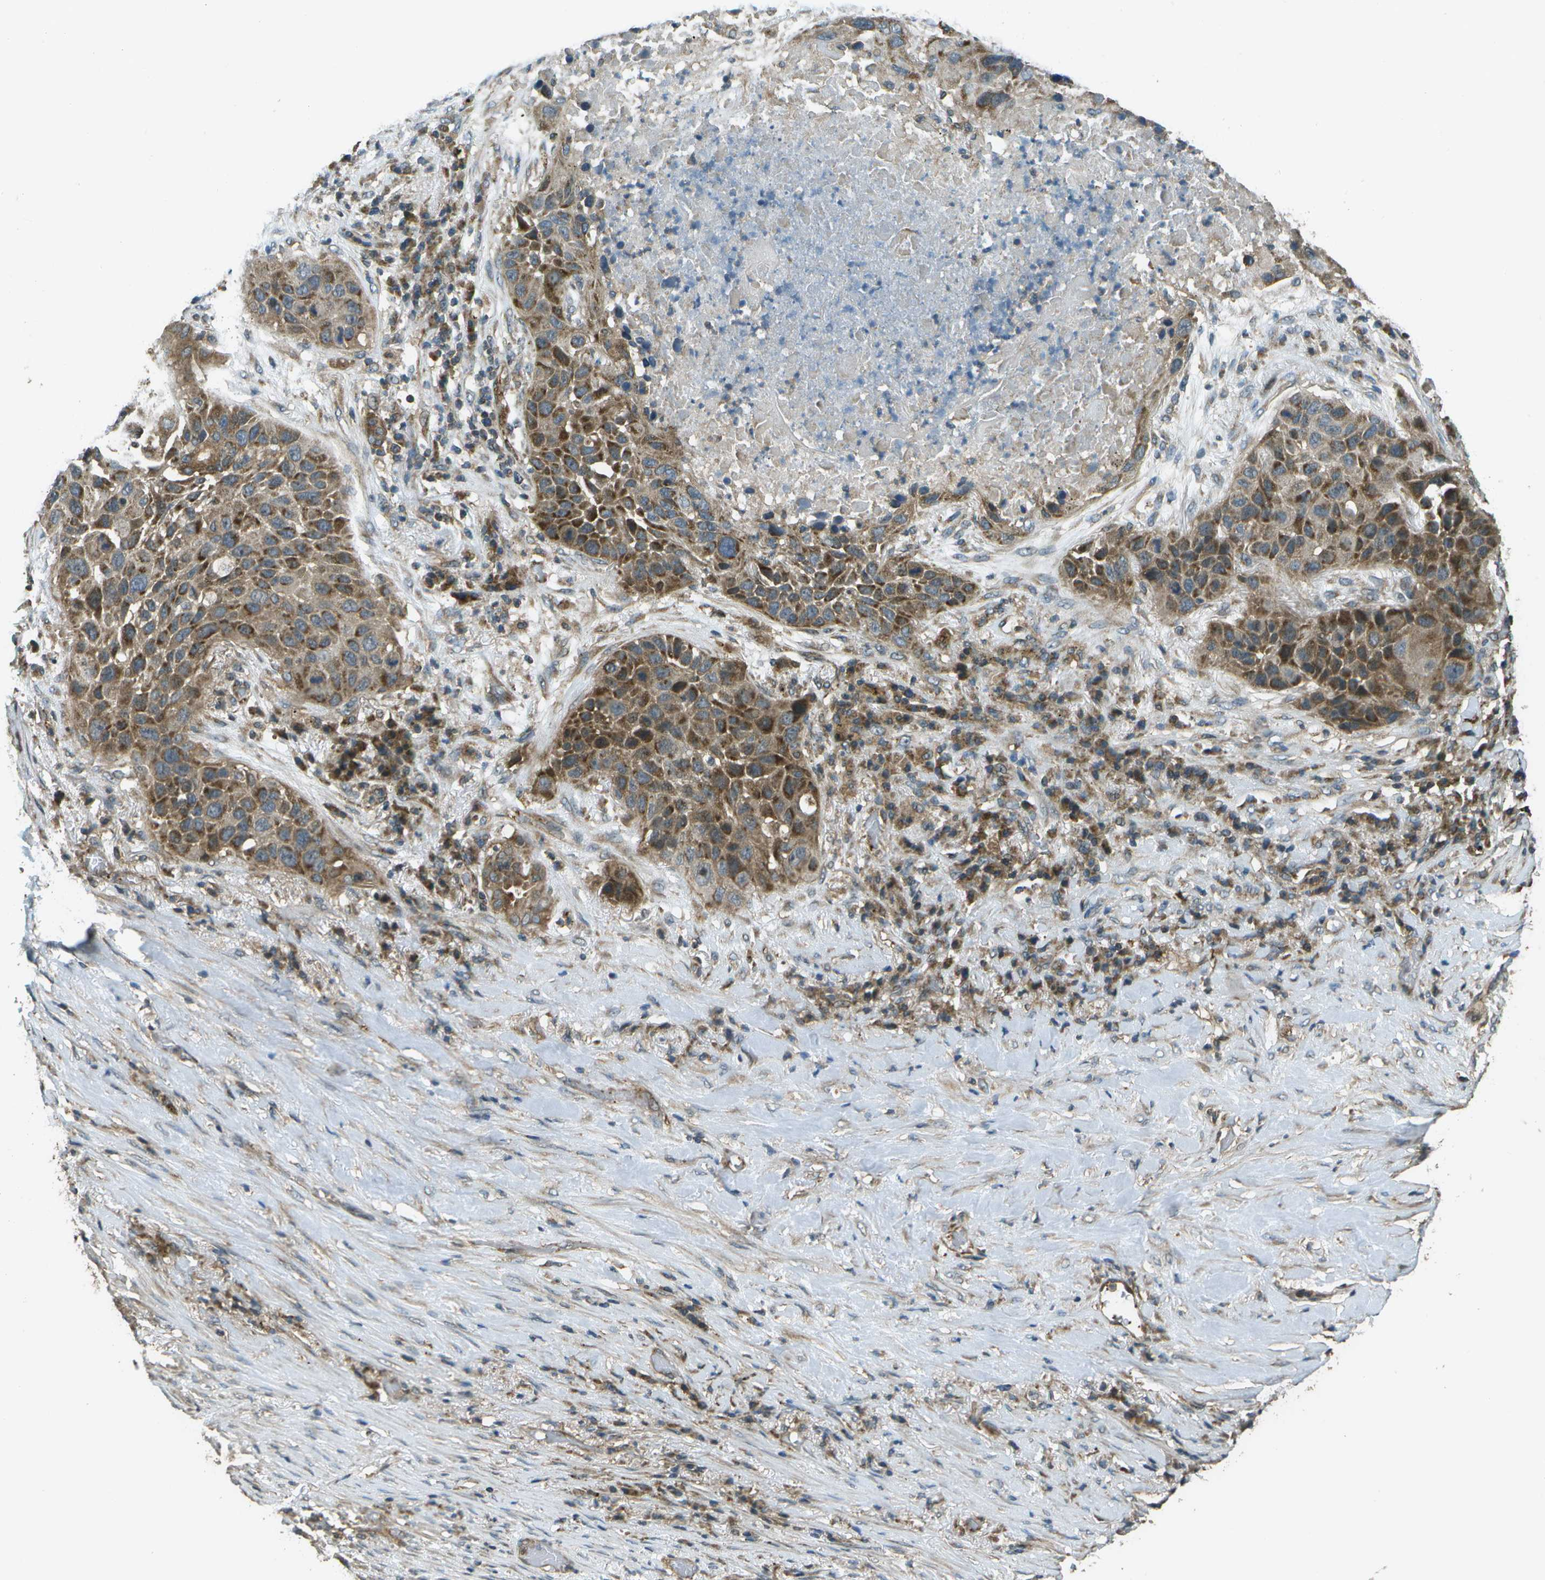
{"staining": {"intensity": "moderate", "quantity": ">75%", "location": "cytoplasmic/membranous"}, "tissue": "lung cancer", "cell_type": "Tumor cells", "image_type": "cancer", "snomed": [{"axis": "morphology", "description": "Squamous cell carcinoma, NOS"}, {"axis": "topography", "description": "Lung"}], "caption": "Protein expression analysis of lung squamous cell carcinoma reveals moderate cytoplasmic/membranous expression in about >75% of tumor cells. (Brightfield microscopy of DAB IHC at high magnification).", "gene": "PLPBP", "patient": {"sex": "male", "age": 57}}